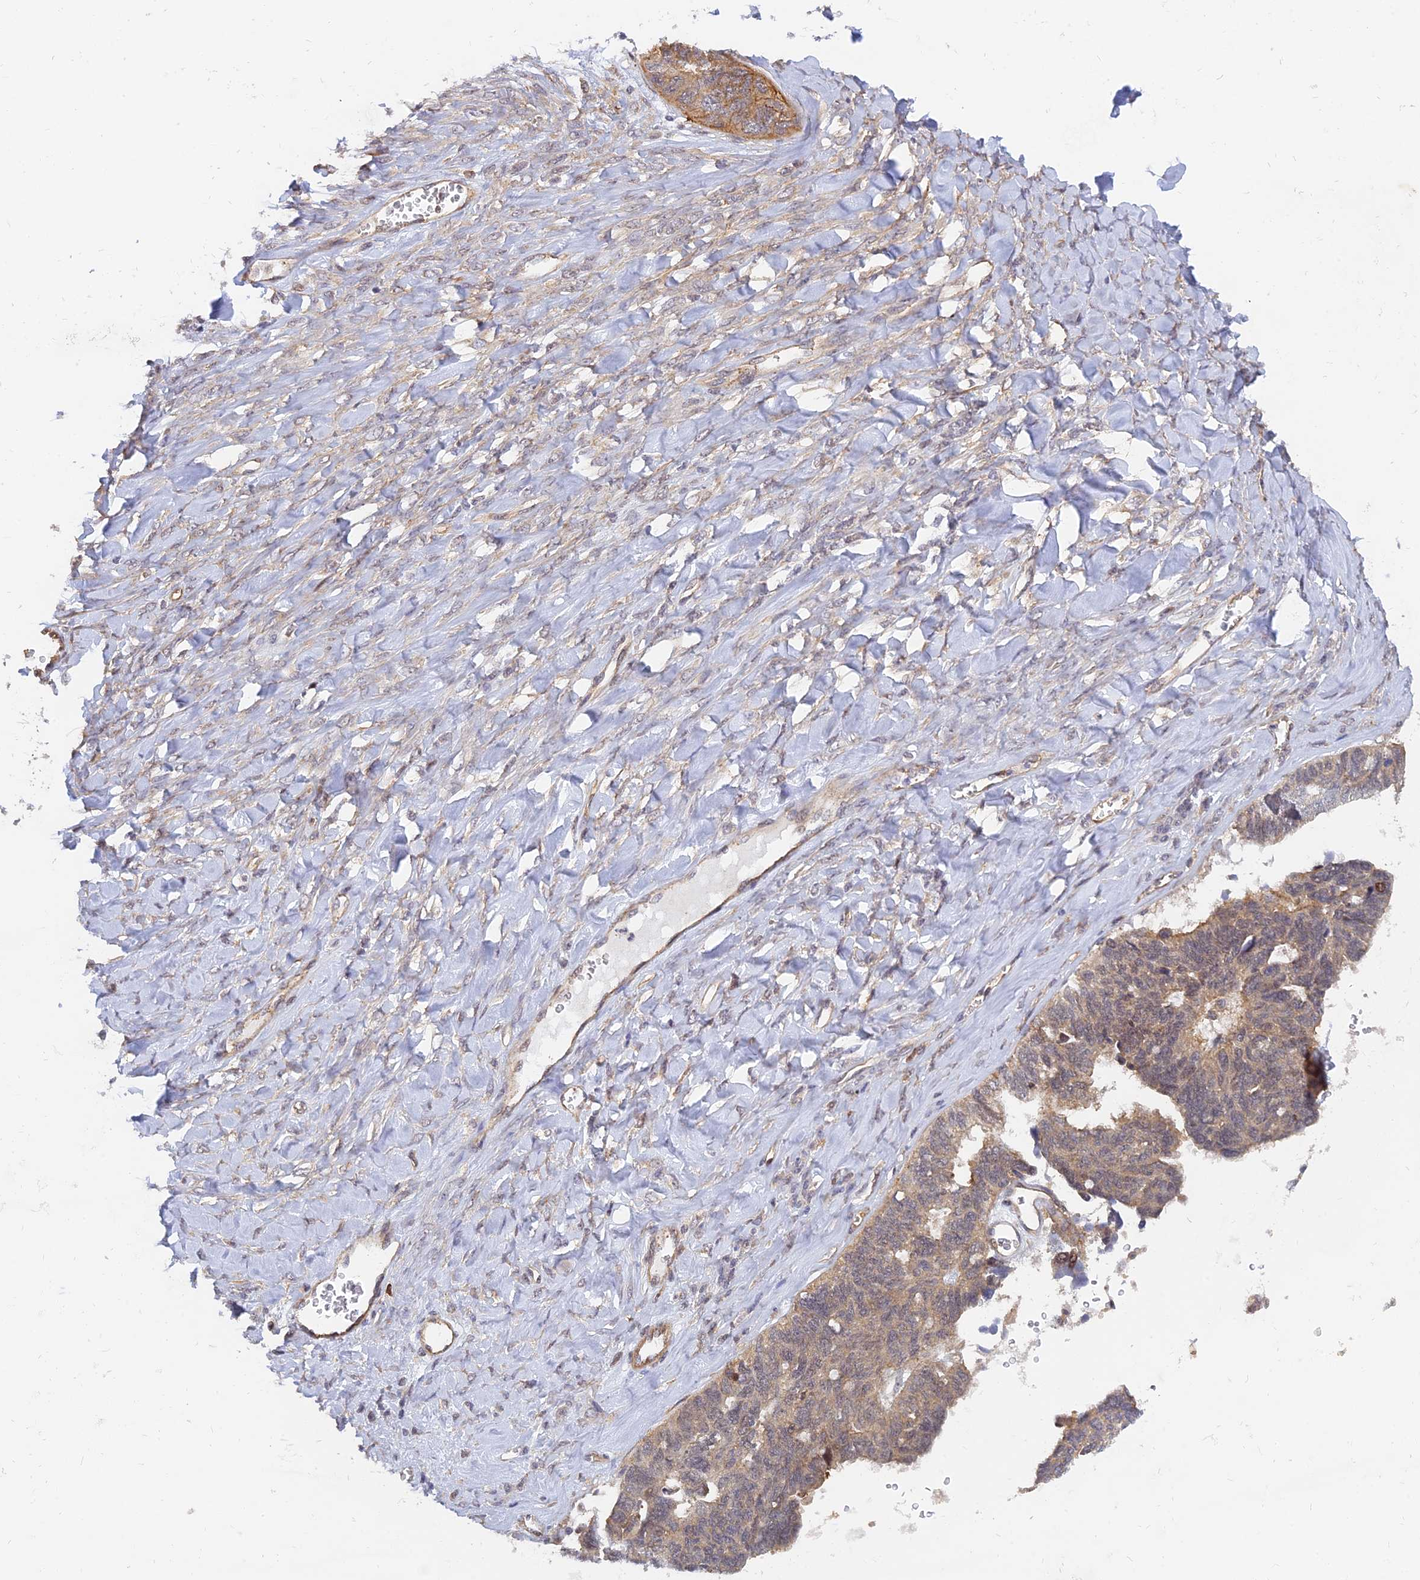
{"staining": {"intensity": "weak", "quantity": ">75%", "location": "cytoplasmic/membranous"}, "tissue": "ovarian cancer", "cell_type": "Tumor cells", "image_type": "cancer", "snomed": [{"axis": "morphology", "description": "Cystadenocarcinoma, serous, NOS"}, {"axis": "topography", "description": "Ovary"}], "caption": "There is low levels of weak cytoplasmic/membranous expression in tumor cells of ovarian serous cystadenocarcinoma, as demonstrated by immunohistochemical staining (brown color).", "gene": "WDR41", "patient": {"sex": "female", "age": 79}}